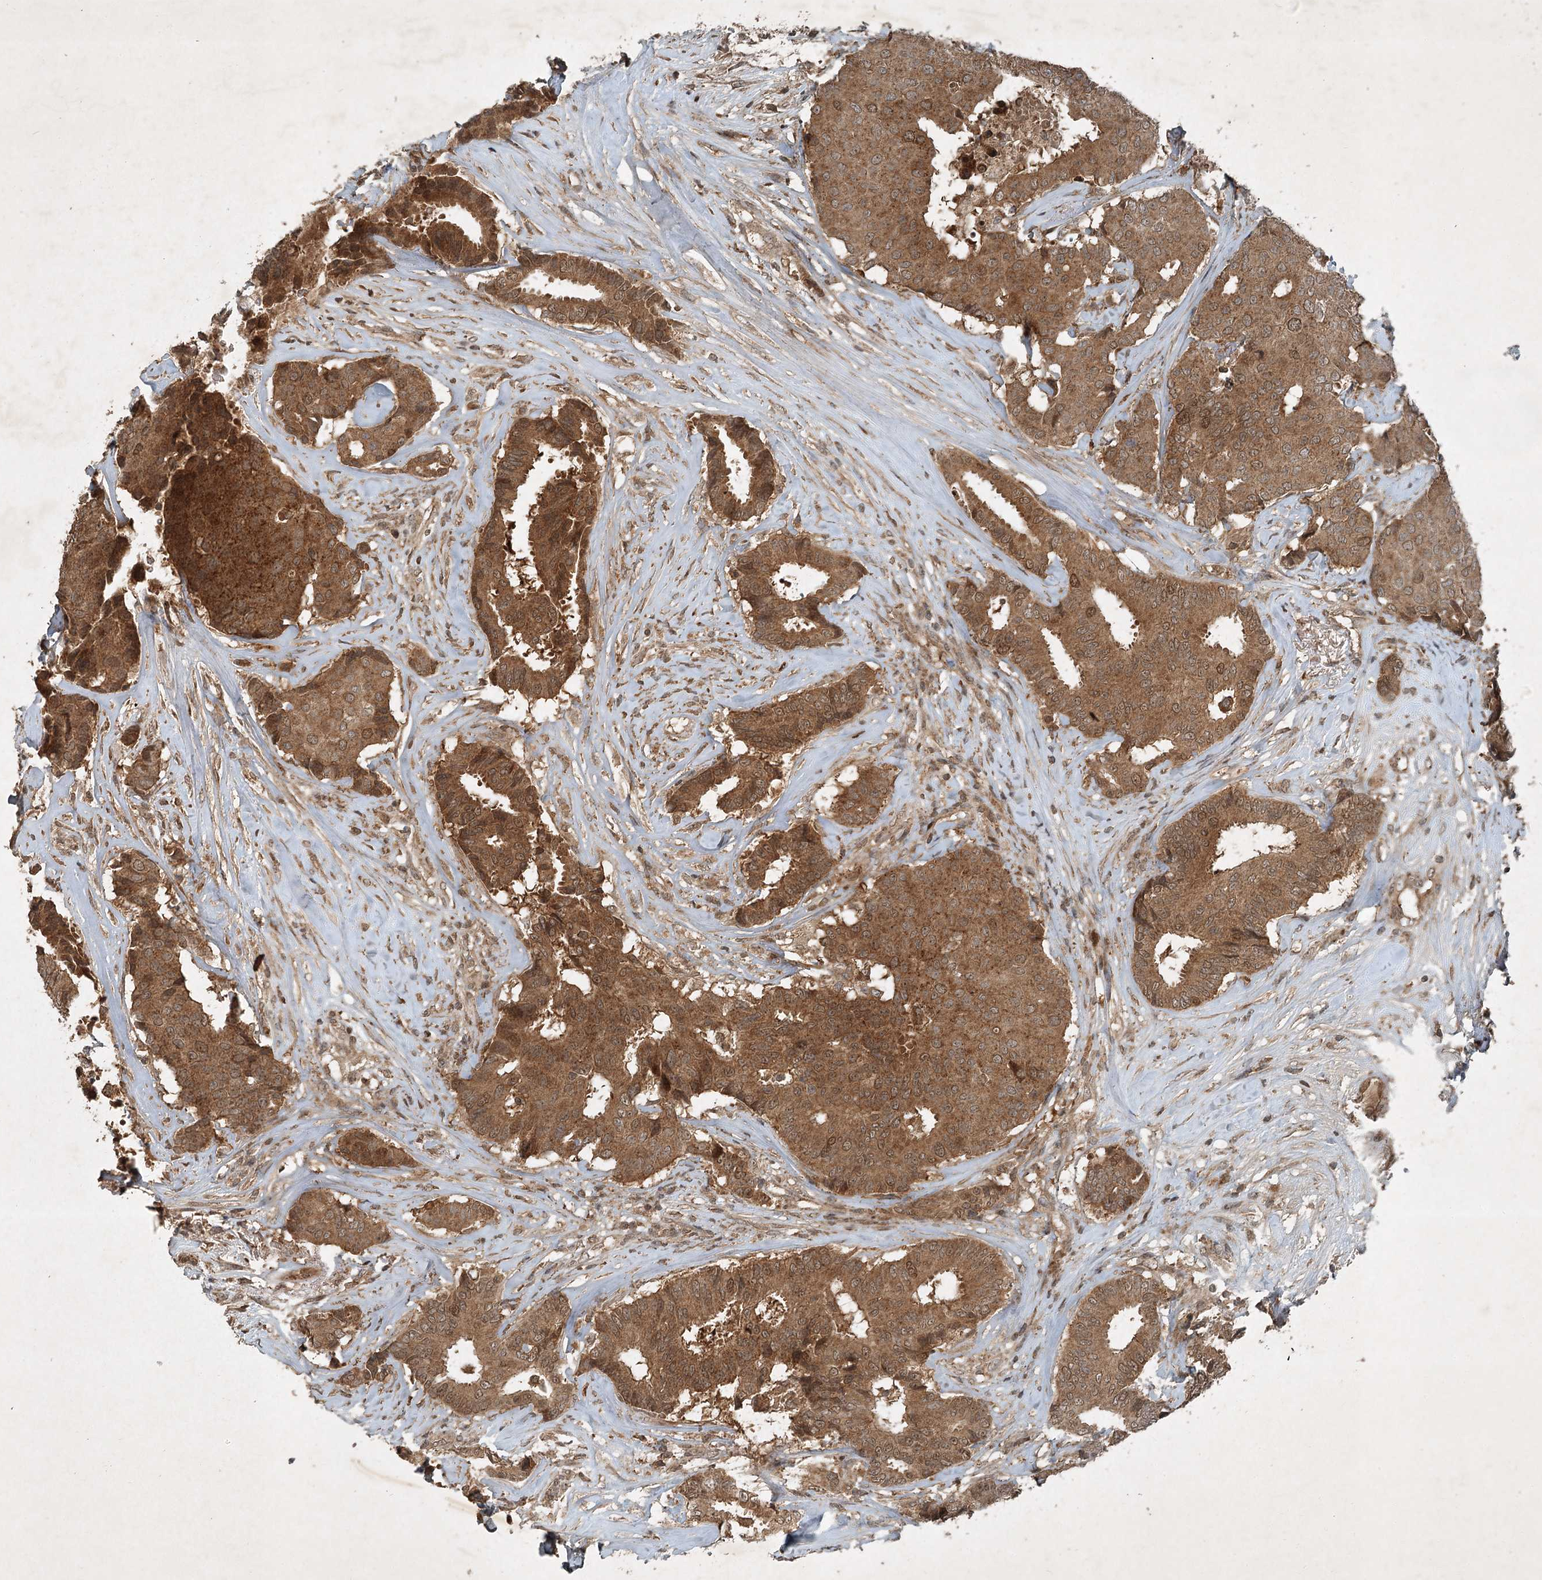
{"staining": {"intensity": "moderate", "quantity": ">75%", "location": "cytoplasmic/membranous,nuclear"}, "tissue": "breast cancer", "cell_type": "Tumor cells", "image_type": "cancer", "snomed": [{"axis": "morphology", "description": "Duct carcinoma"}, {"axis": "topography", "description": "Breast"}], "caption": "A medium amount of moderate cytoplasmic/membranous and nuclear expression is present in about >75% of tumor cells in intraductal carcinoma (breast) tissue.", "gene": "UNC93A", "patient": {"sex": "female", "age": 75}}